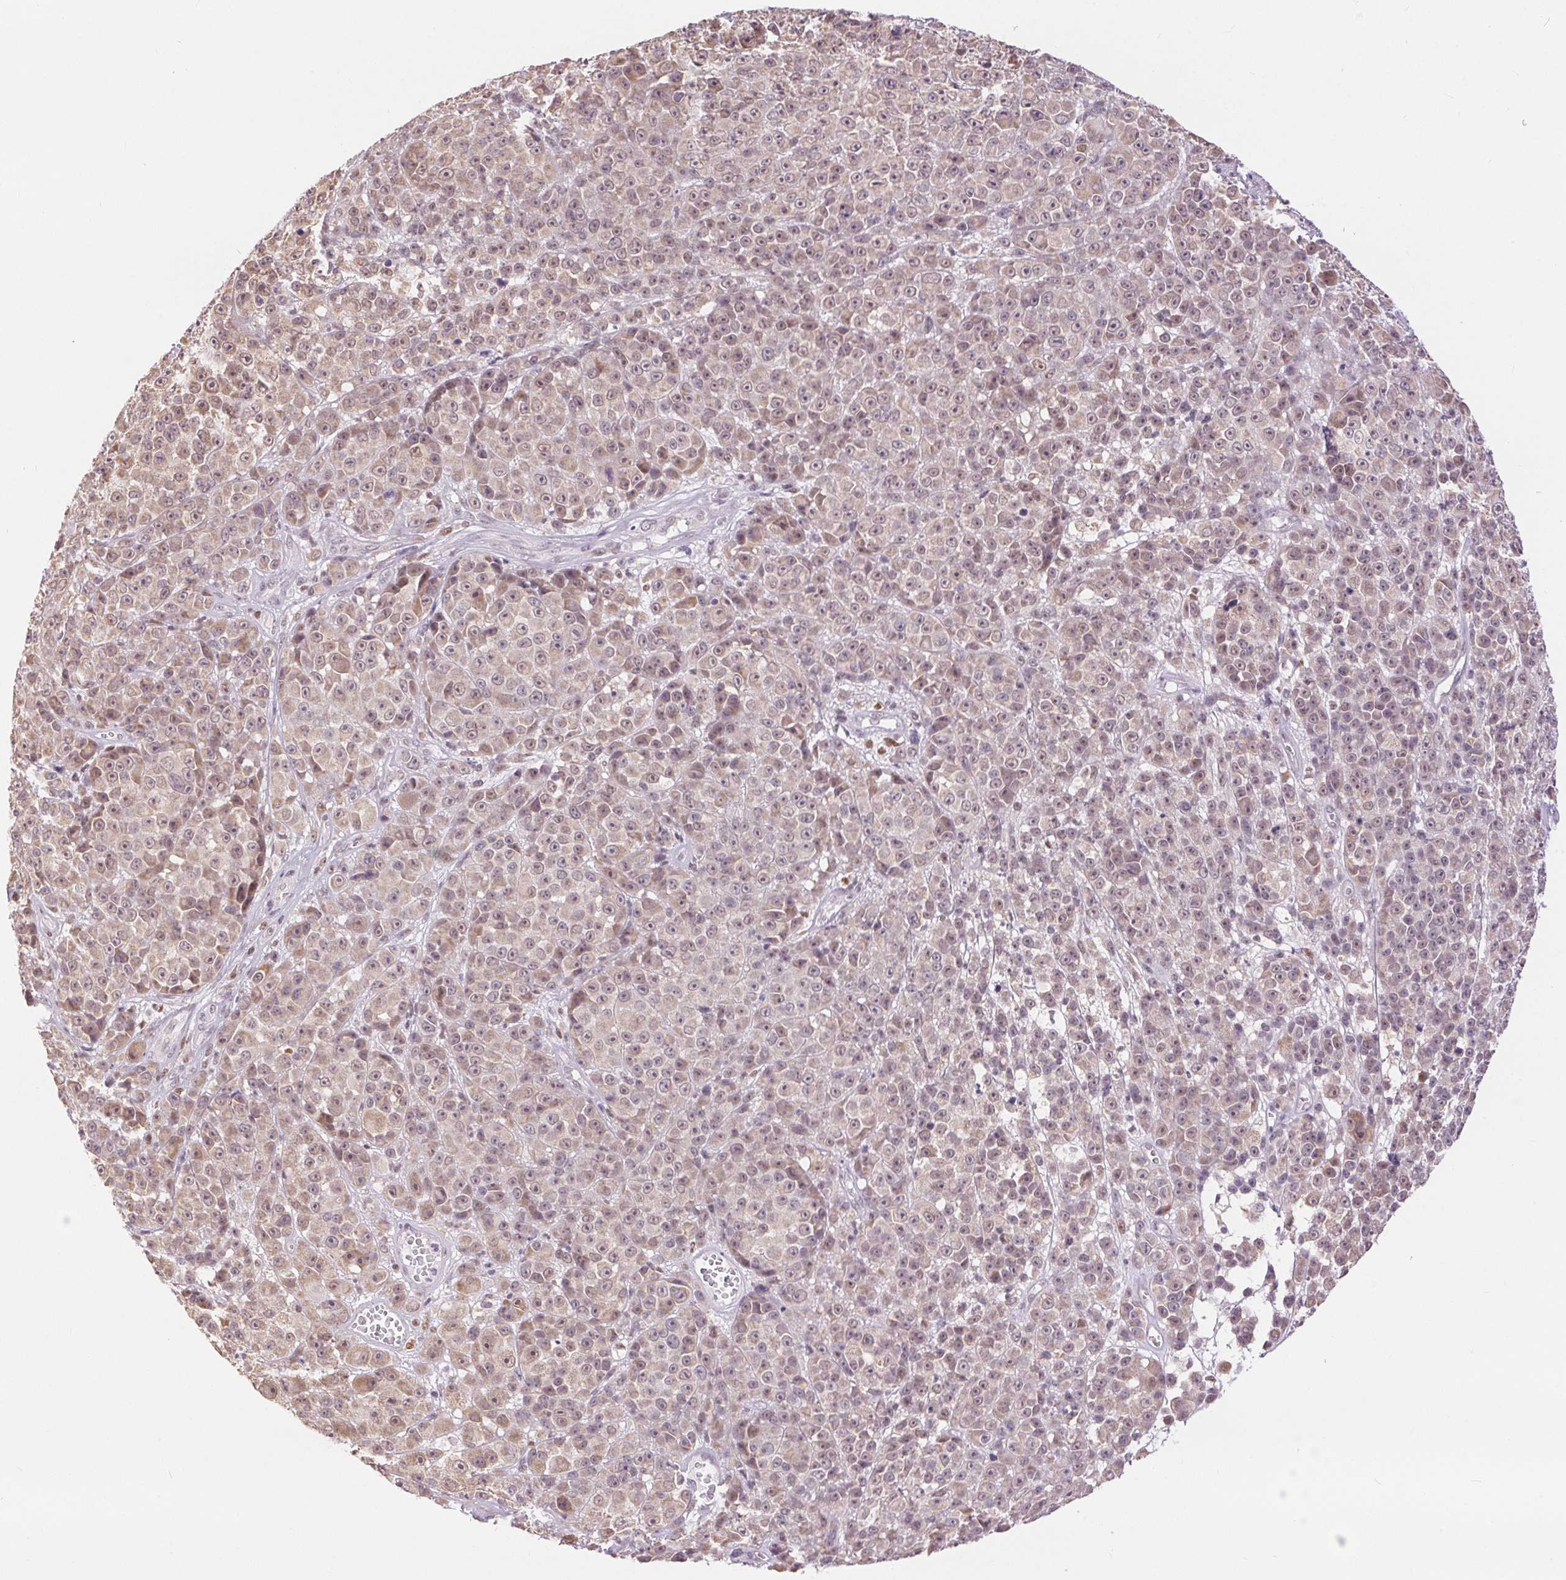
{"staining": {"intensity": "weak", "quantity": "25%-75%", "location": "cytoplasmic/membranous,nuclear"}, "tissue": "melanoma", "cell_type": "Tumor cells", "image_type": "cancer", "snomed": [{"axis": "morphology", "description": "Malignant melanoma, NOS"}, {"axis": "topography", "description": "Skin"}, {"axis": "topography", "description": "Skin of back"}], "caption": "Human melanoma stained with a brown dye exhibits weak cytoplasmic/membranous and nuclear positive staining in about 25%-75% of tumor cells.", "gene": "POU2F2", "patient": {"sex": "male", "age": 91}}